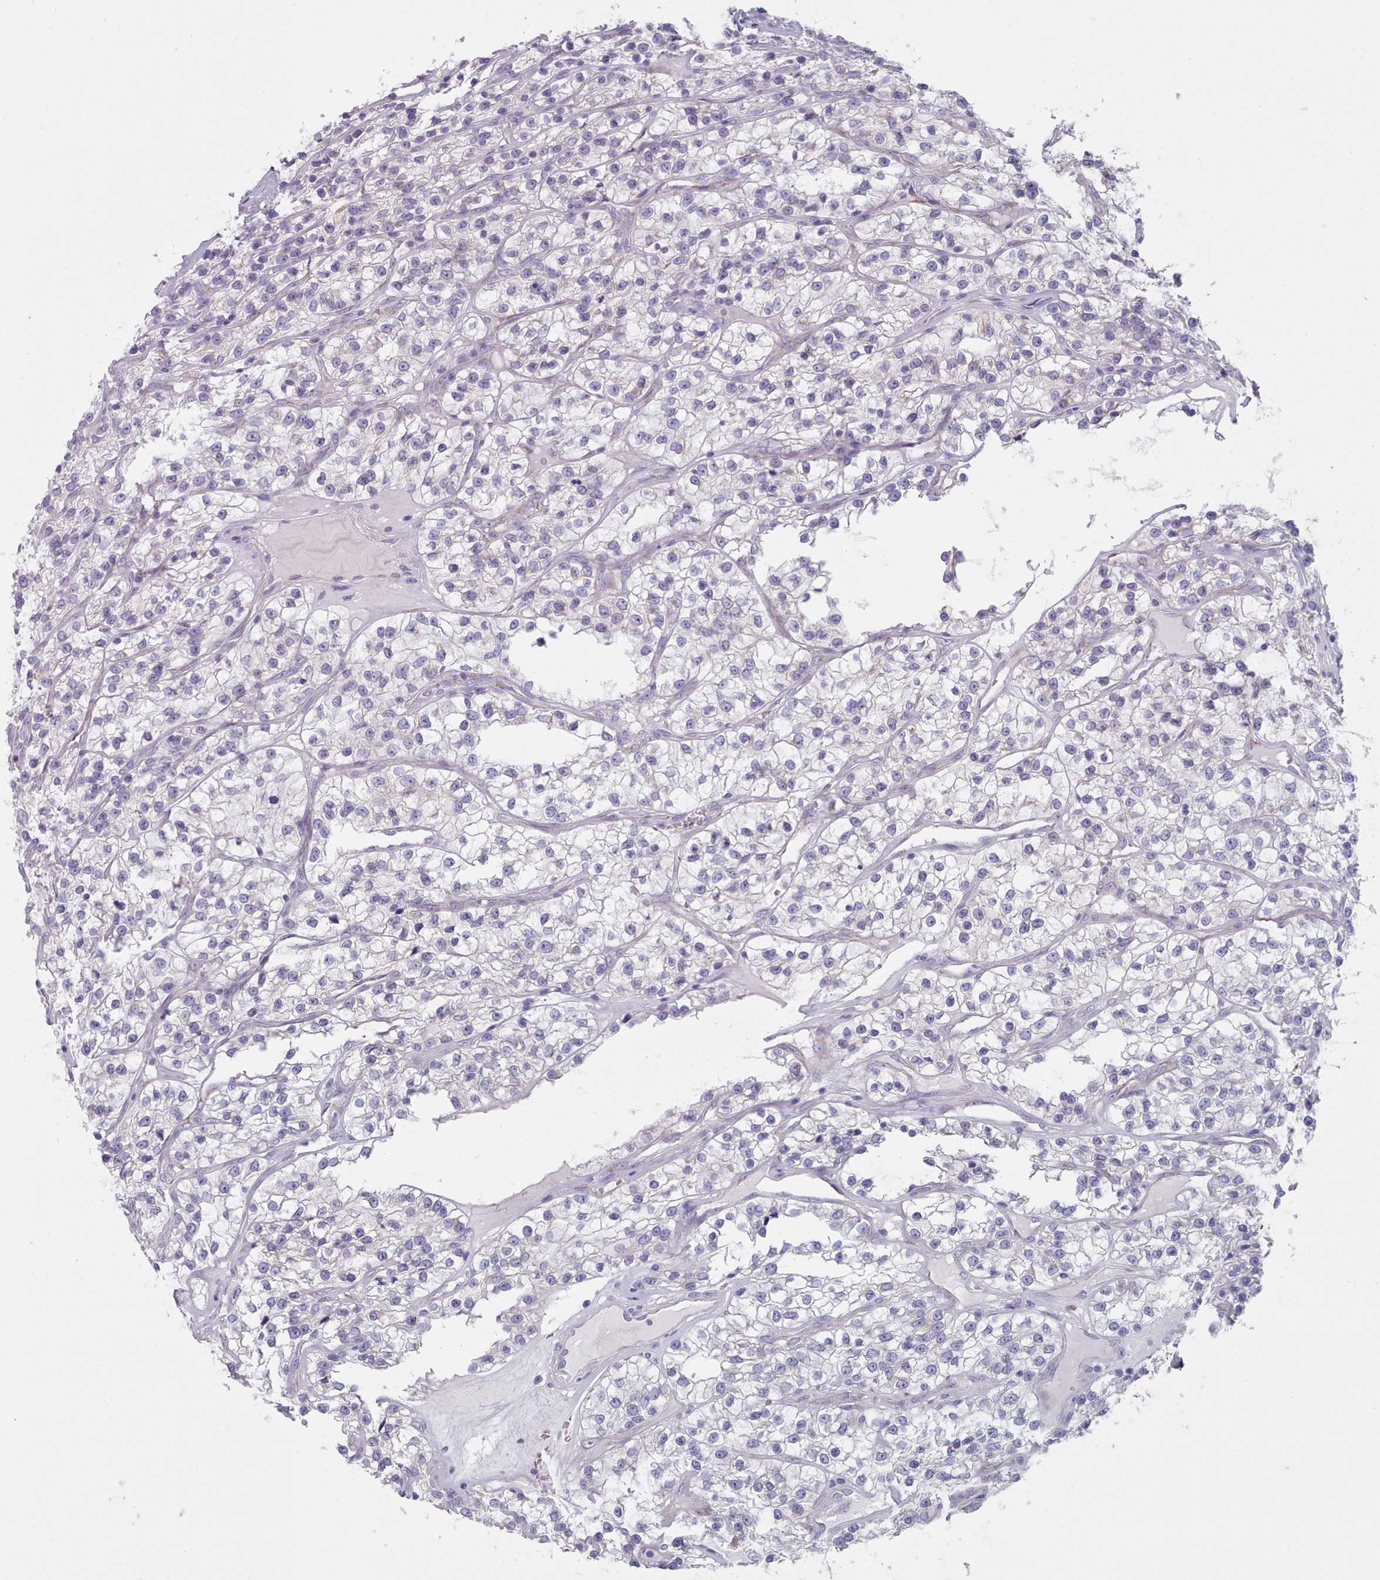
{"staining": {"intensity": "negative", "quantity": "none", "location": "none"}, "tissue": "renal cancer", "cell_type": "Tumor cells", "image_type": "cancer", "snomed": [{"axis": "morphology", "description": "Adenocarcinoma, NOS"}, {"axis": "topography", "description": "Kidney"}], "caption": "Protein analysis of renal cancer exhibits no significant expression in tumor cells.", "gene": "HAO1", "patient": {"sex": "female", "age": 57}}